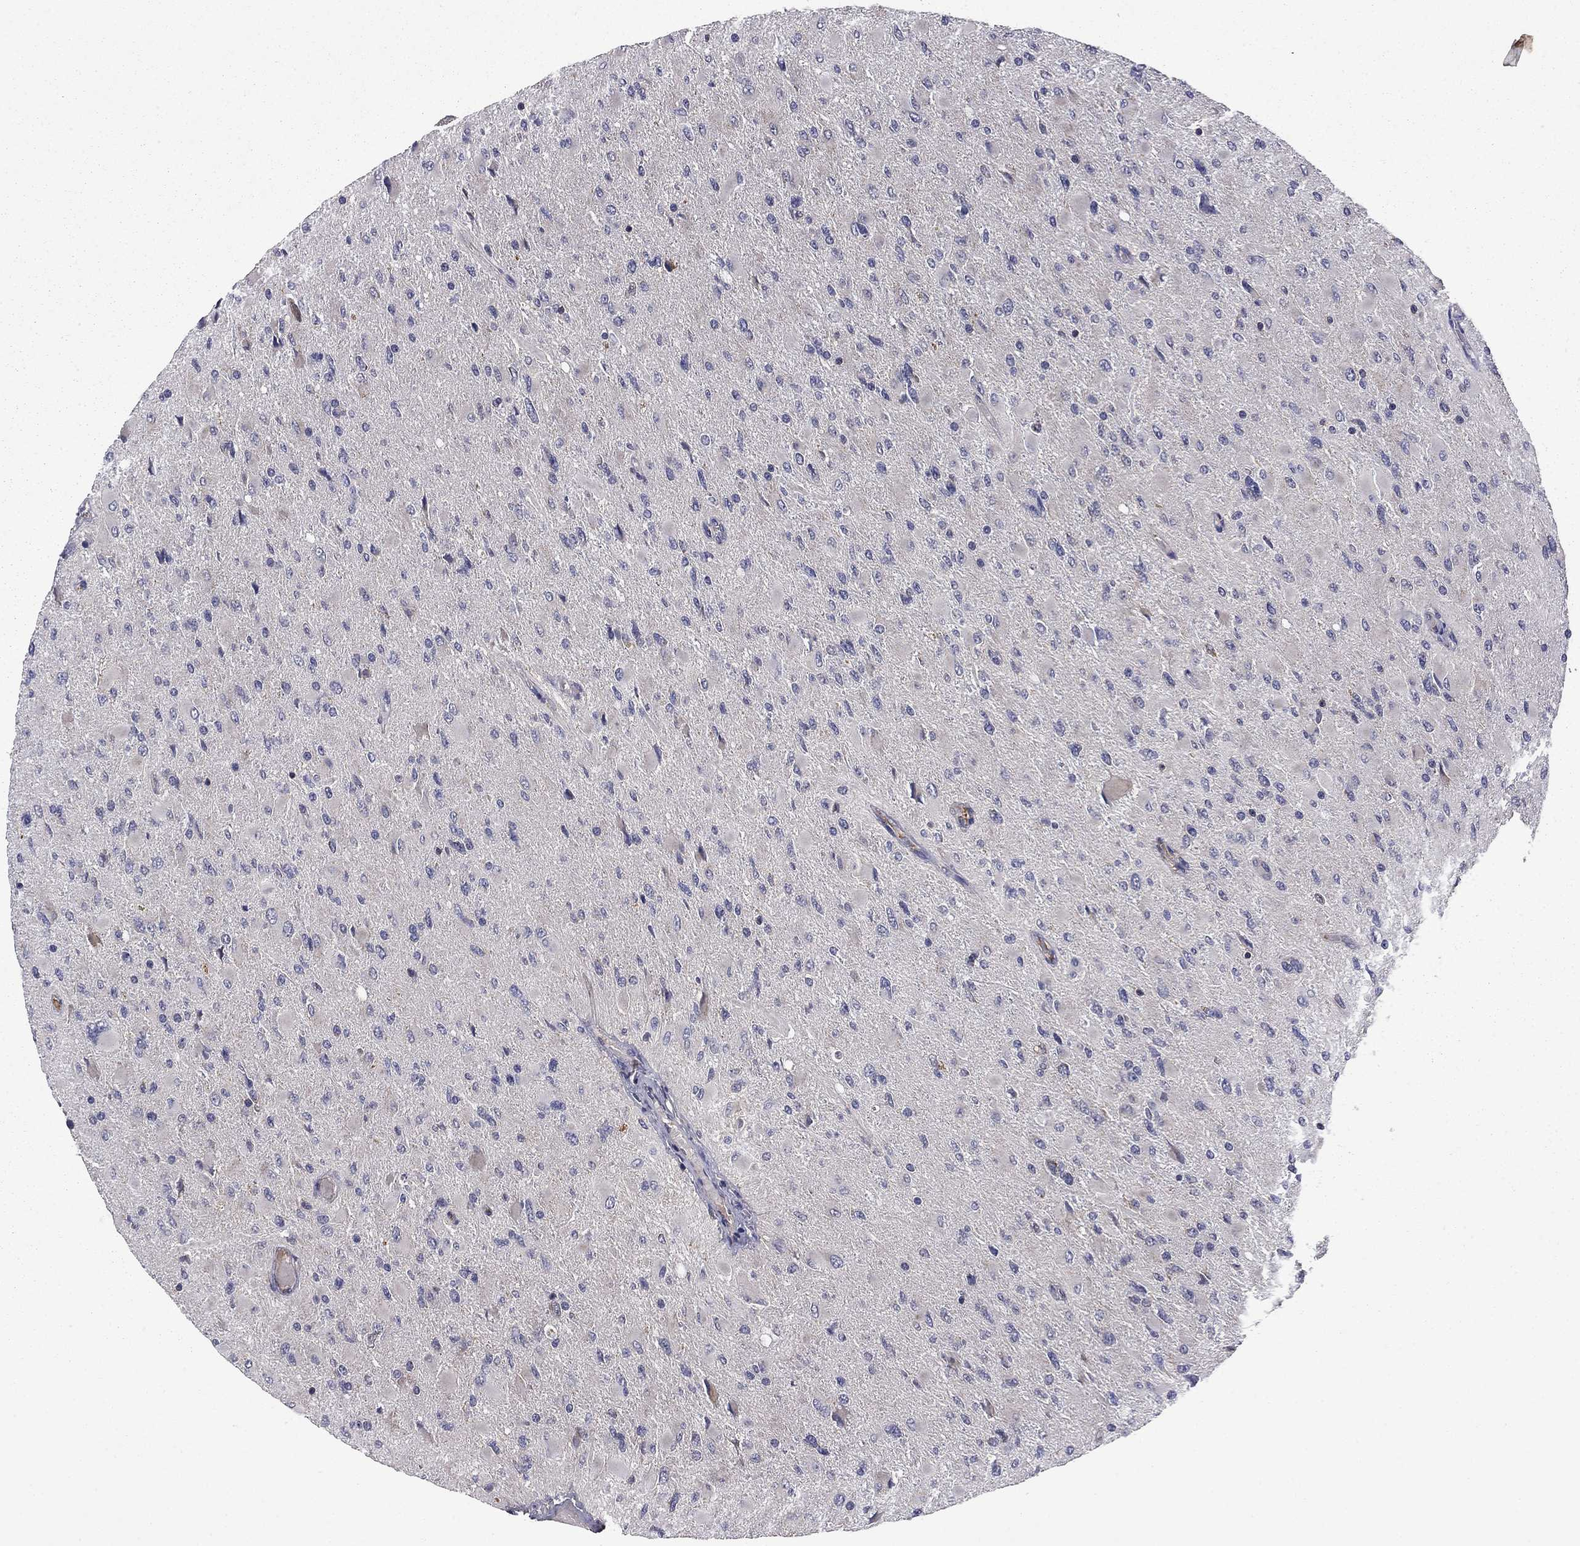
{"staining": {"intensity": "negative", "quantity": "none", "location": "none"}, "tissue": "glioma", "cell_type": "Tumor cells", "image_type": "cancer", "snomed": [{"axis": "morphology", "description": "Glioma, malignant, High grade"}, {"axis": "topography", "description": "Cerebral cortex"}], "caption": "High power microscopy image of an immunohistochemistry (IHC) micrograph of high-grade glioma (malignant), revealing no significant positivity in tumor cells.", "gene": "CEACAM7", "patient": {"sex": "female", "age": 36}}